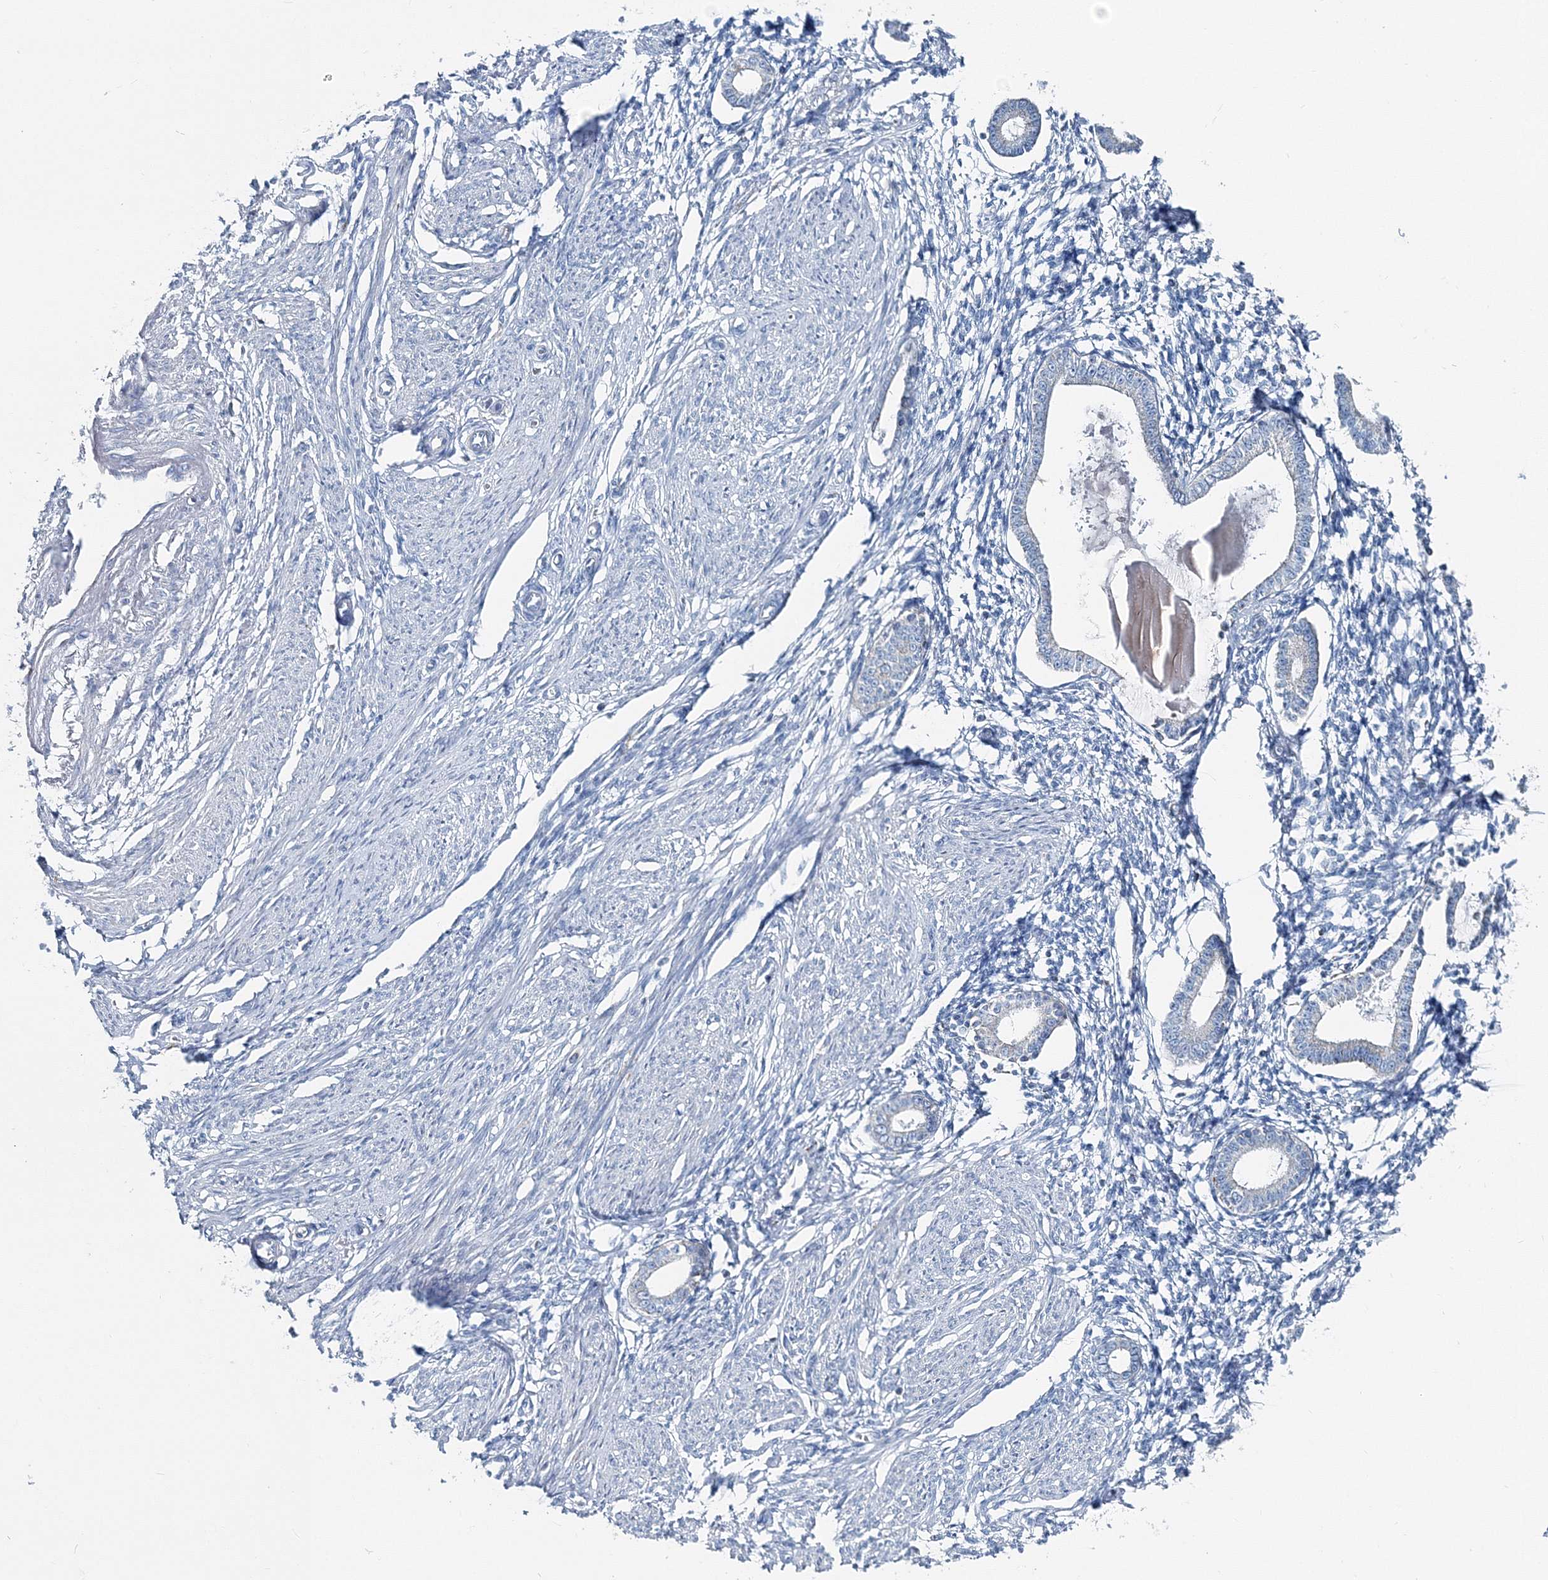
{"staining": {"intensity": "negative", "quantity": "none", "location": "none"}, "tissue": "endometrium", "cell_type": "Cells in endometrial stroma", "image_type": "normal", "snomed": [{"axis": "morphology", "description": "Normal tissue, NOS"}, {"axis": "topography", "description": "Endometrium"}], "caption": "Immunohistochemistry (IHC) photomicrograph of unremarkable endometrium: endometrium stained with DAB (3,3'-diaminobenzidine) displays no significant protein expression in cells in endometrial stroma.", "gene": "GABARAPL2", "patient": {"sex": "female", "age": 56}}